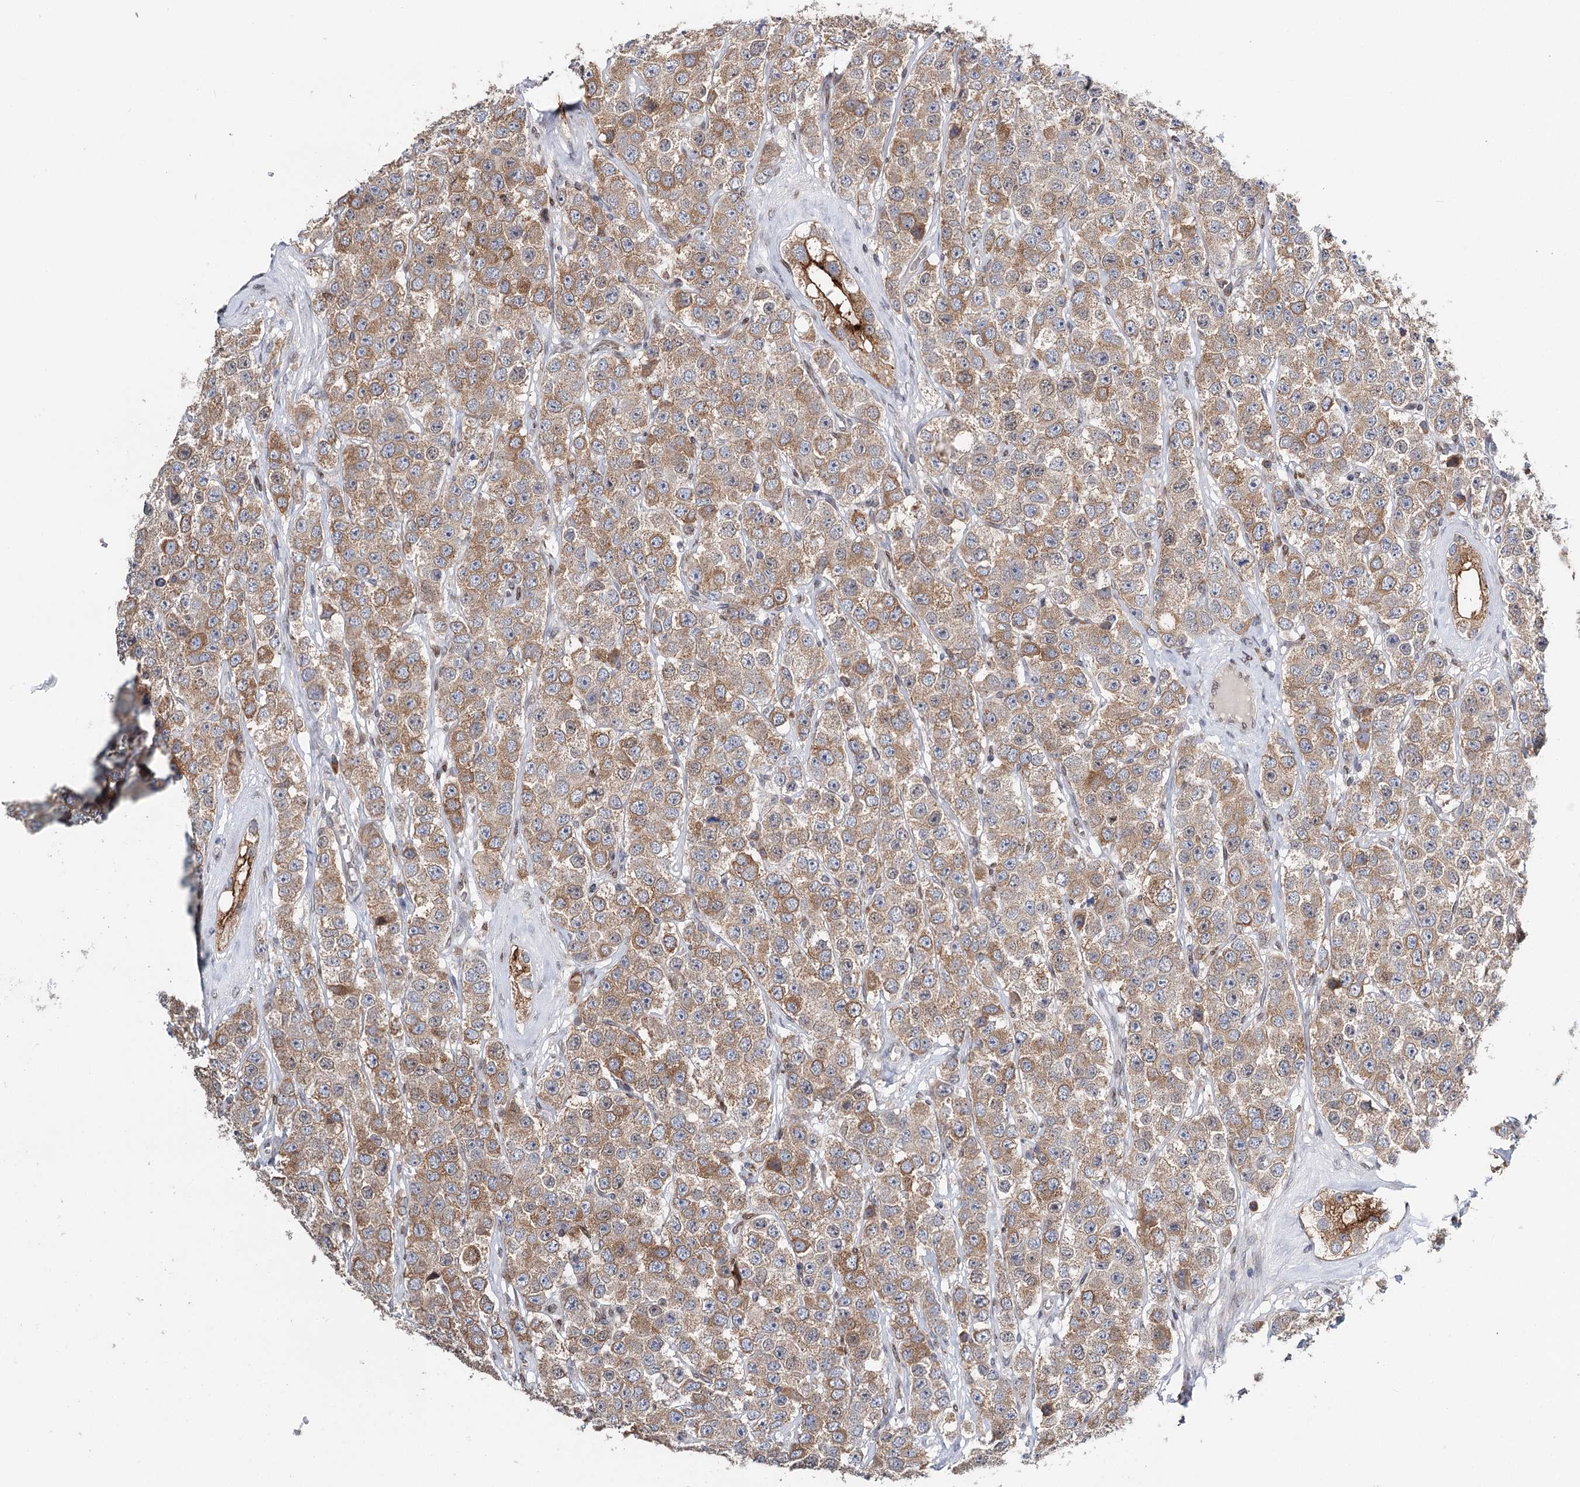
{"staining": {"intensity": "moderate", "quantity": ">75%", "location": "cytoplasmic/membranous"}, "tissue": "testis cancer", "cell_type": "Tumor cells", "image_type": "cancer", "snomed": [{"axis": "morphology", "description": "Seminoma, NOS"}, {"axis": "topography", "description": "Testis"}], "caption": "There is medium levels of moderate cytoplasmic/membranous staining in tumor cells of testis seminoma, as demonstrated by immunohistochemical staining (brown color).", "gene": "CFAP46", "patient": {"sex": "male", "age": 28}}